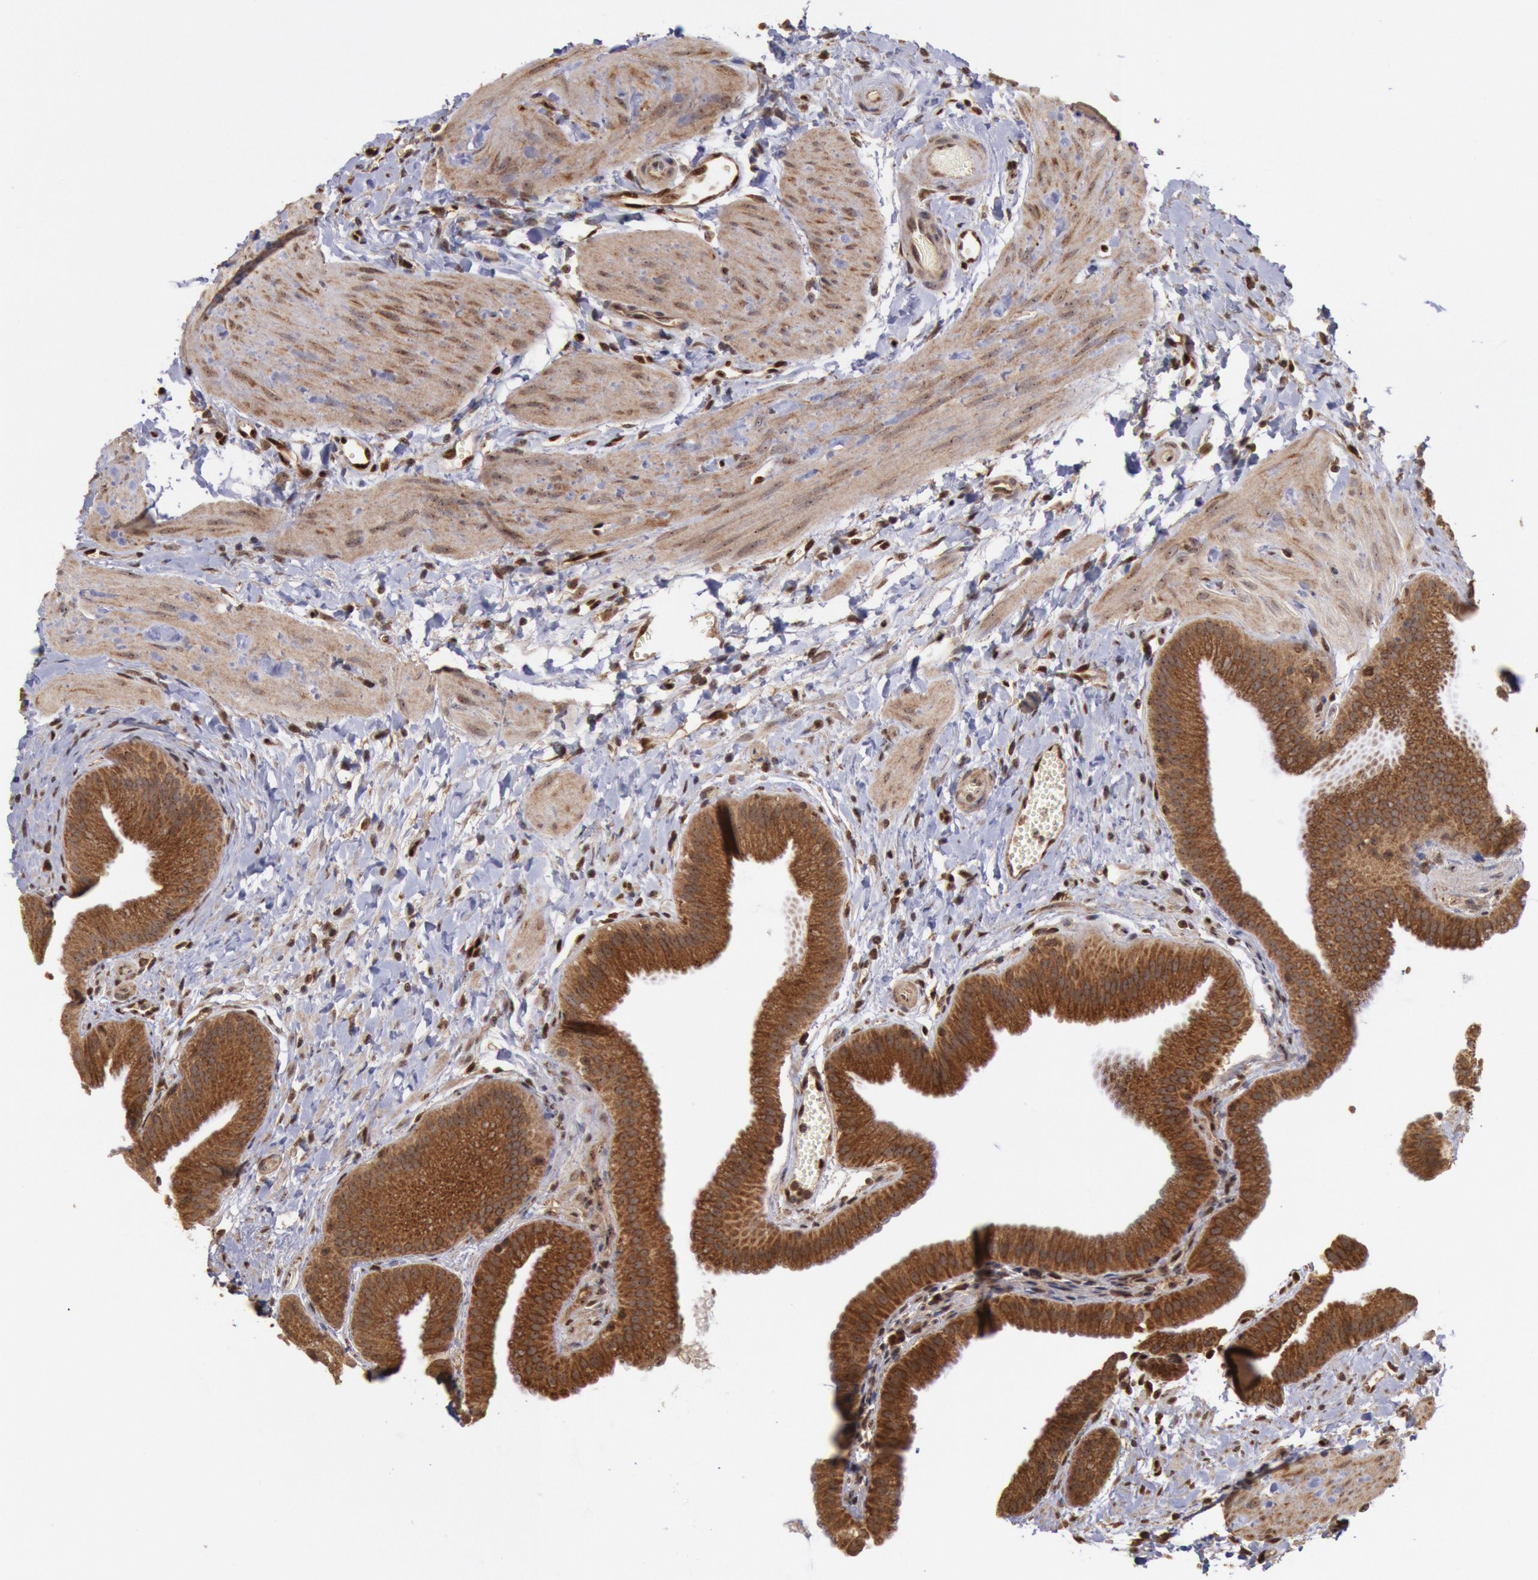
{"staining": {"intensity": "moderate", "quantity": ">75%", "location": "cytoplasmic/membranous"}, "tissue": "gallbladder", "cell_type": "Glandular cells", "image_type": "normal", "snomed": [{"axis": "morphology", "description": "Normal tissue, NOS"}, {"axis": "topography", "description": "Gallbladder"}], "caption": "Immunohistochemistry micrograph of benign gallbladder stained for a protein (brown), which displays medium levels of moderate cytoplasmic/membranous expression in approximately >75% of glandular cells.", "gene": "STX17", "patient": {"sex": "female", "age": 63}}